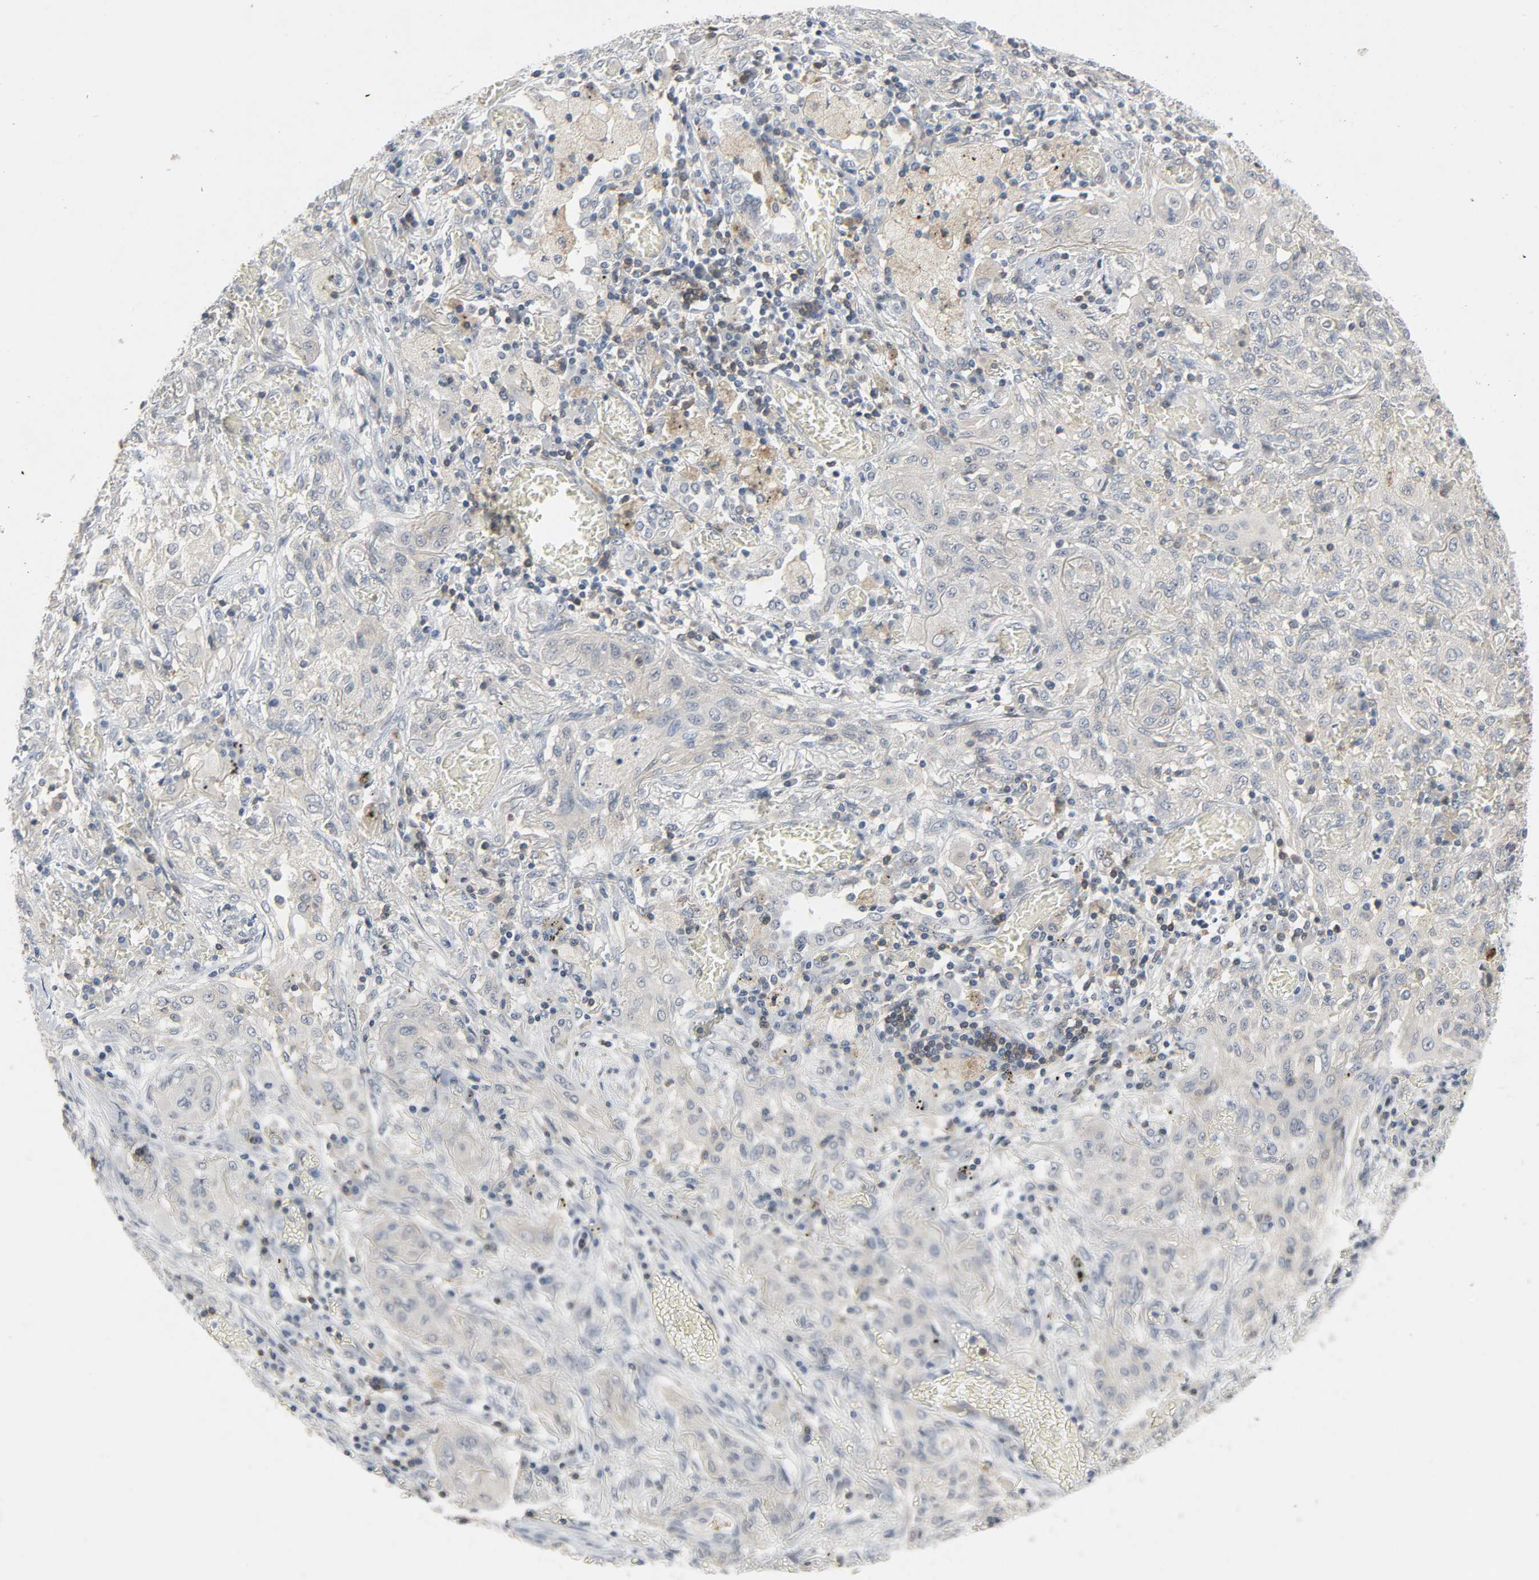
{"staining": {"intensity": "weak", "quantity": "25%-75%", "location": "cytoplasmic/membranous"}, "tissue": "lung cancer", "cell_type": "Tumor cells", "image_type": "cancer", "snomed": [{"axis": "morphology", "description": "Squamous cell carcinoma, NOS"}, {"axis": "topography", "description": "Lung"}], "caption": "DAB (3,3'-diaminobenzidine) immunohistochemical staining of lung squamous cell carcinoma displays weak cytoplasmic/membranous protein staining in about 25%-75% of tumor cells.", "gene": "CD4", "patient": {"sex": "female", "age": 47}}